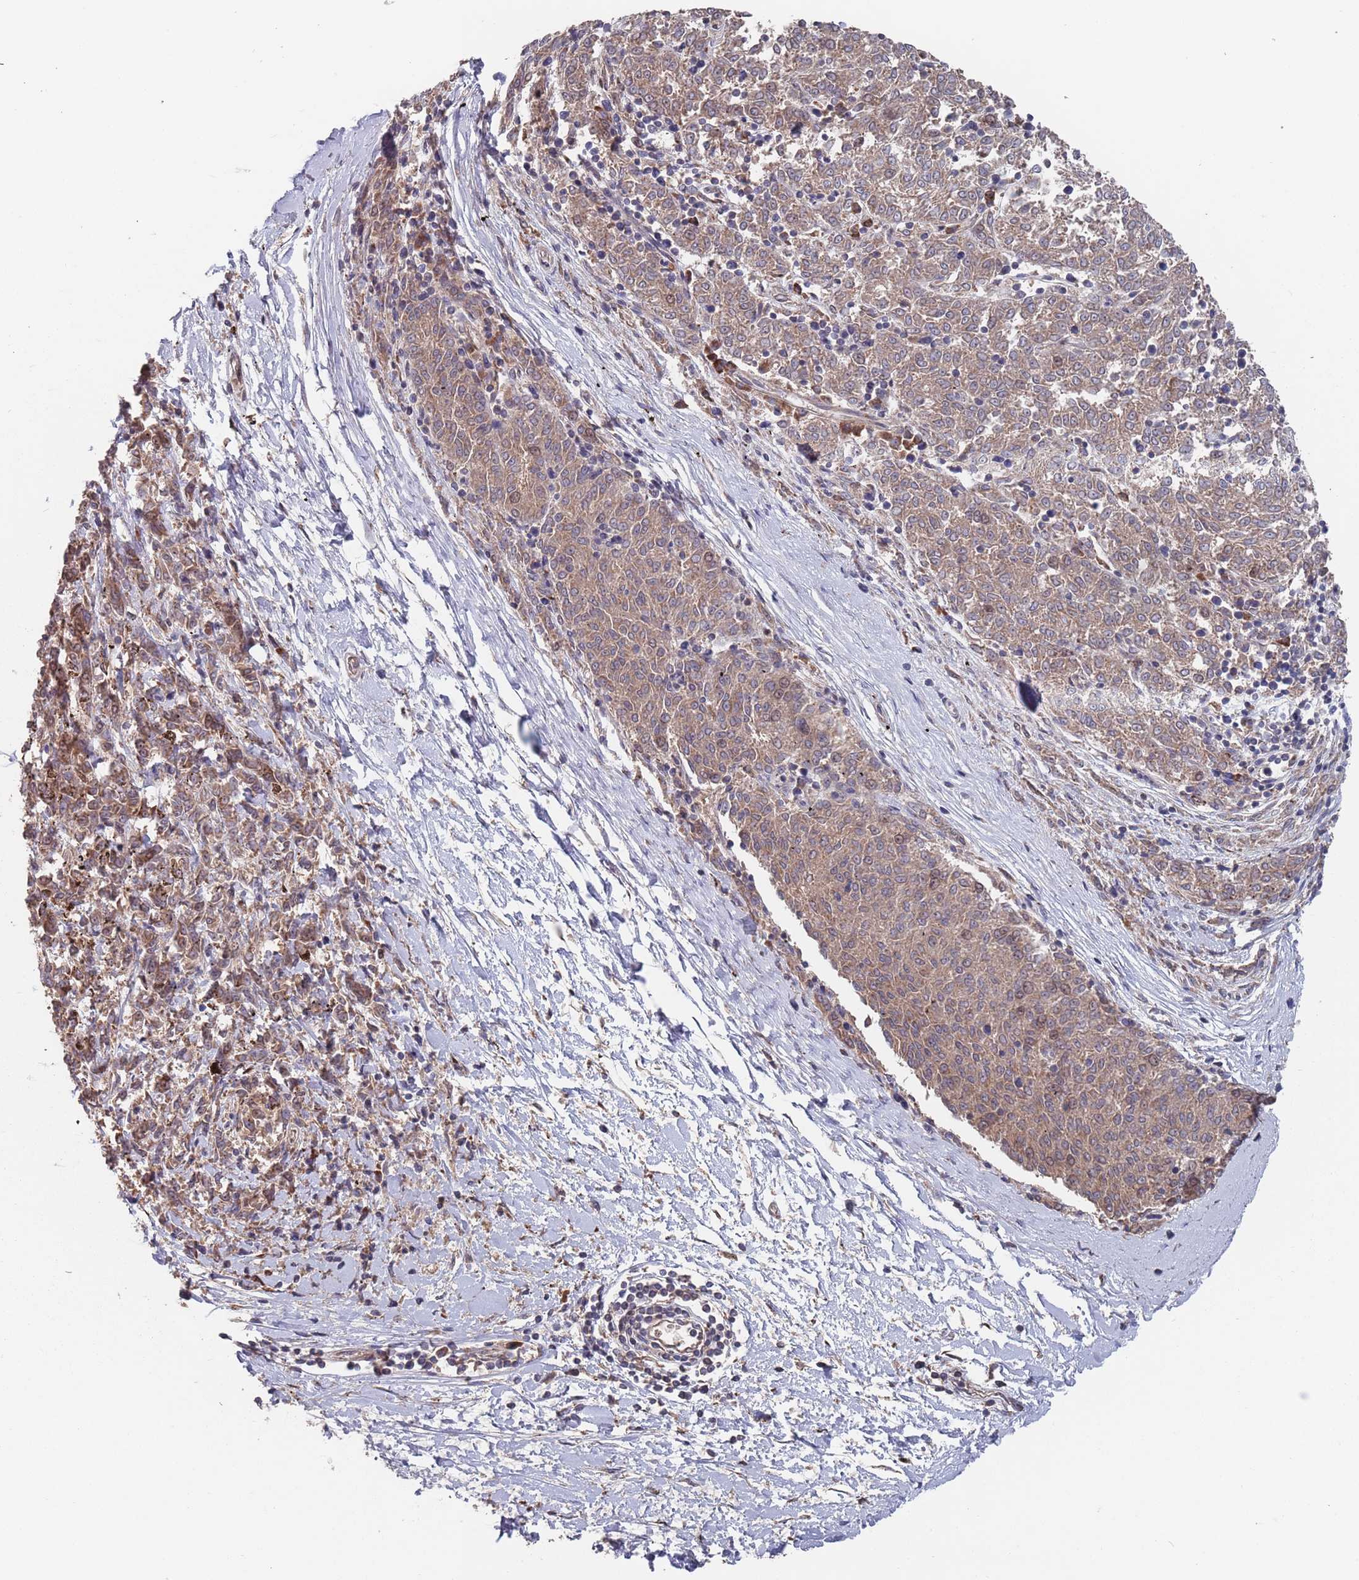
{"staining": {"intensity": "moderate", "quantity": ">75%", "location": "cytoplasmic/membranous"}, "tissue": "melanoma", "cell_type": "Tumor cells", "image_type": "cancer", "snomed": [{"axis": "morphology", "description": "Malignant melanoma, NOS"}, {"axis": "topography", "description": "Skin"}], "caption": "An image showing moderate cytoplasmic/membranous expression in about >75% of tumor cells in melanoma, as visualized by brown immunohistochemical staining.", "gene": "UNC45A", "patient": {"sex": "female", "age": 72}}